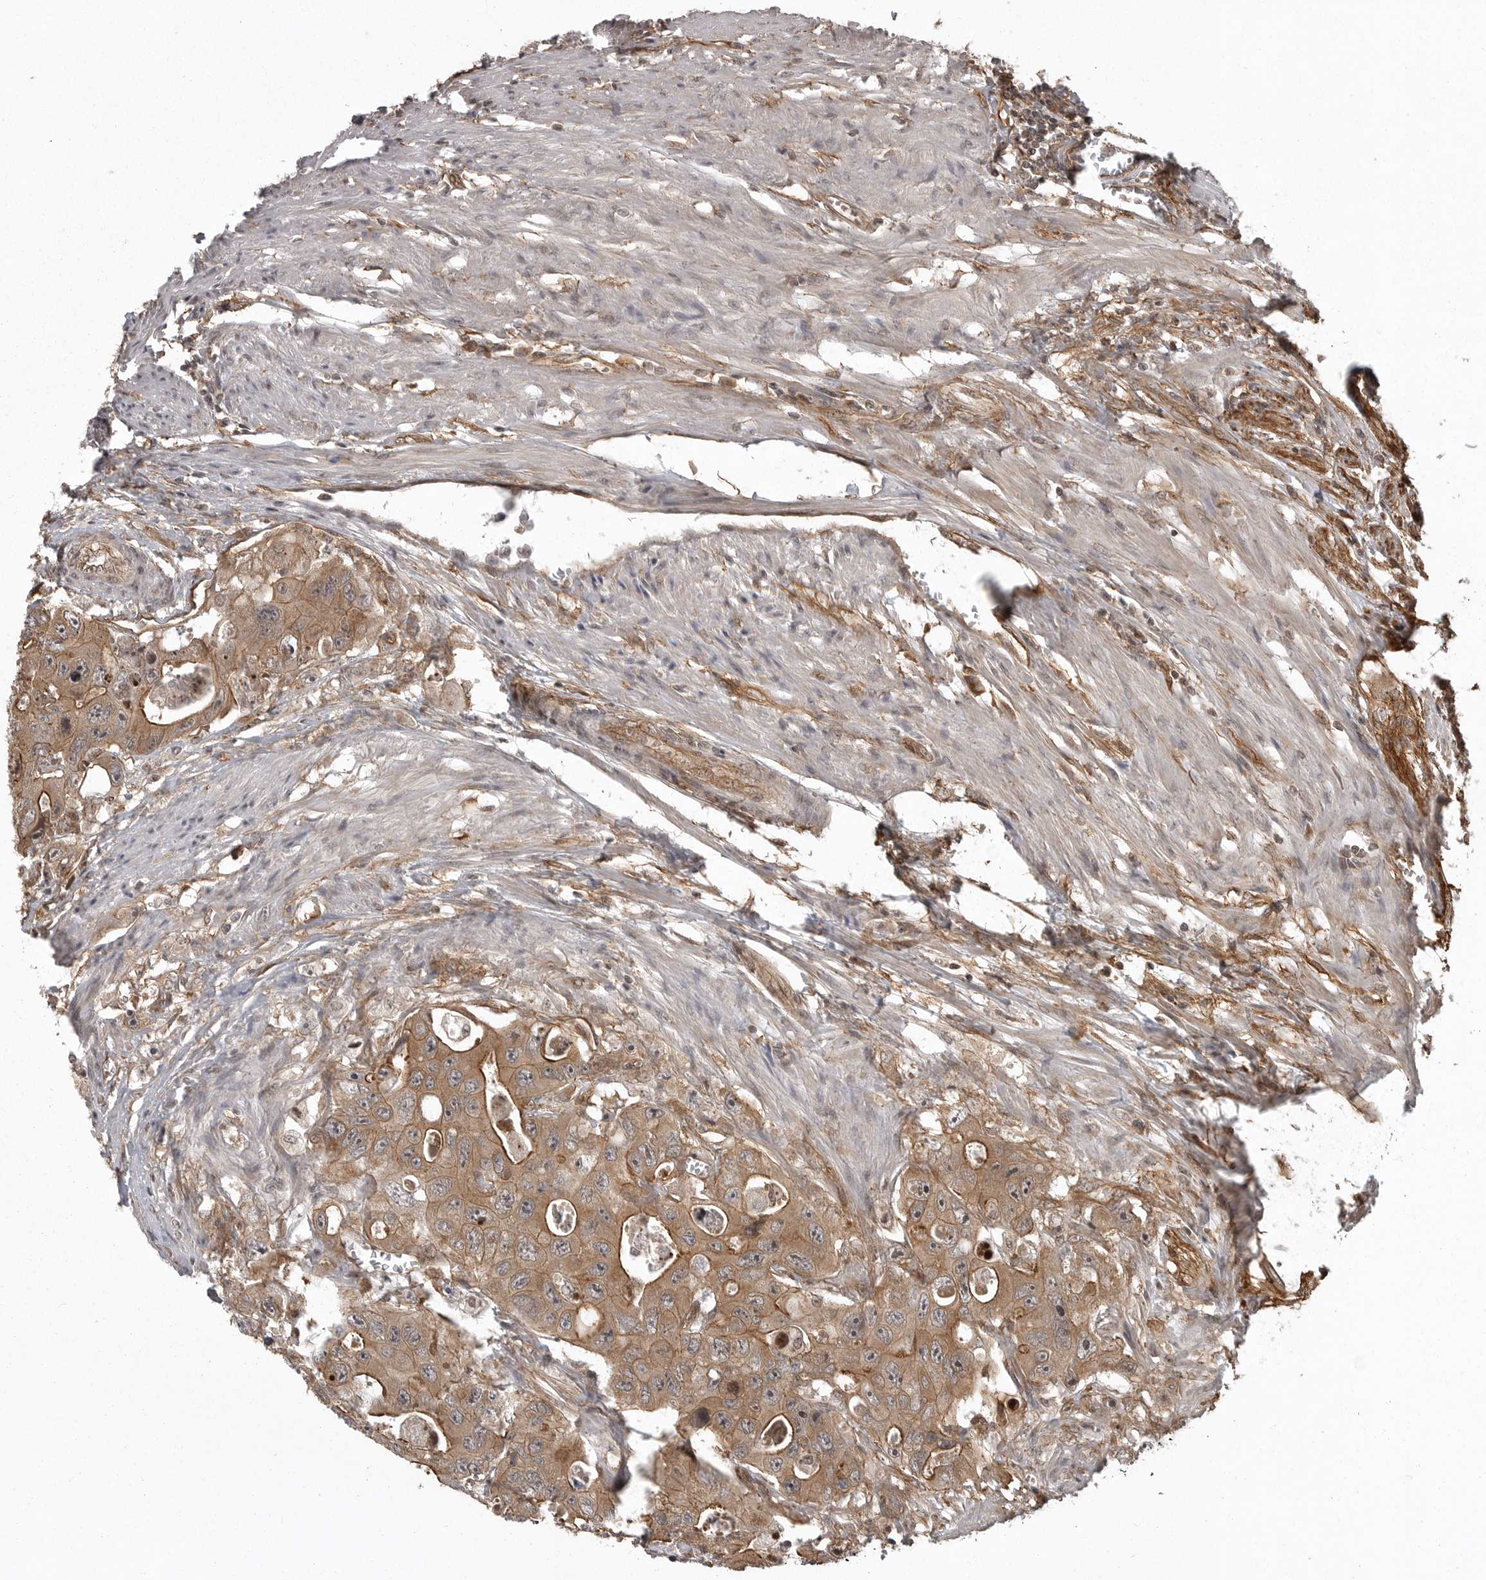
{"staining": {"intensity": "moderate", "quantity": ">75%", "location": "cytoplasmic/membranous"}, "tissue": "colorectal cancer", "cell_type": "Tumor cells", "image_type": "cancer", "snomed": [{"axis": "morphology", "description": "Adenocarcinoma, NOS"}, {"axis": "topography", "description": "Colon"}], "caption": "Human adenocarcinoma (colorectal) stained with a brown dye displays moderate cytoplasmic/membranous positive staining in about >75% of tumor cells.", "gene": "DNAJC8", "patient": {"sex": "female", "age": 46}}